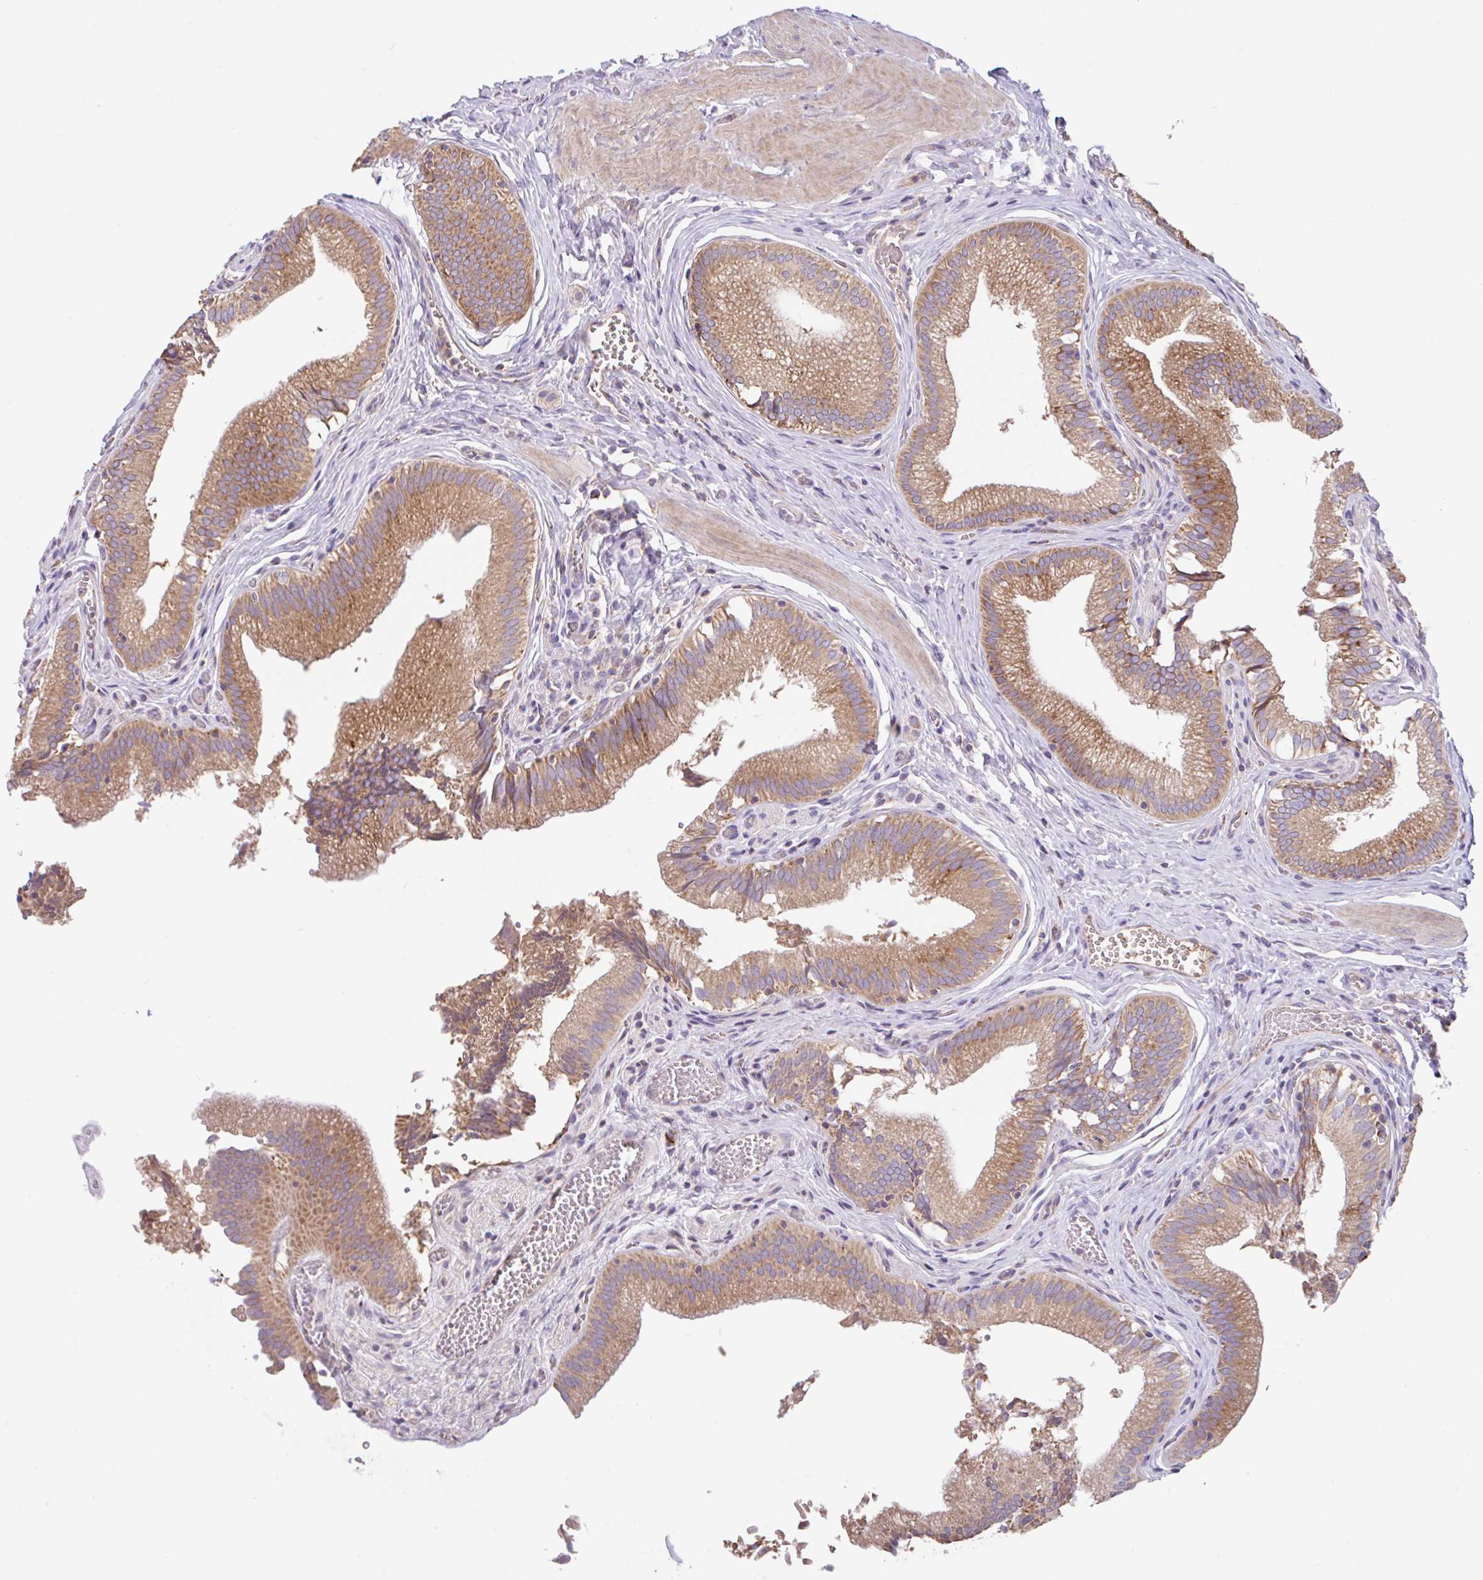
{"staining": {"intensity": "moderate", "quantity": ">75%", "location": "cytoplasmic/membranous"}, "tissue": "gallbladder", "cell_type": "Glandular cells", "image_type": "normal", "snomed": [{"axis": "morphology", "description": "Normal tissue, NOS"}, {"axis": "topography", "description": "Gallbladder"}, {"axis": "topography", "description": "Peripheral nerve tissue"}], "caption": "An image showing moderate cytoplasmic/membranous expression in about >75% of glandular cells in benign gallbladder, as visualized by brown immunohistochemical staining.", "gene": "RALBP1", "patient": {"sex": "male", "age": 17}}